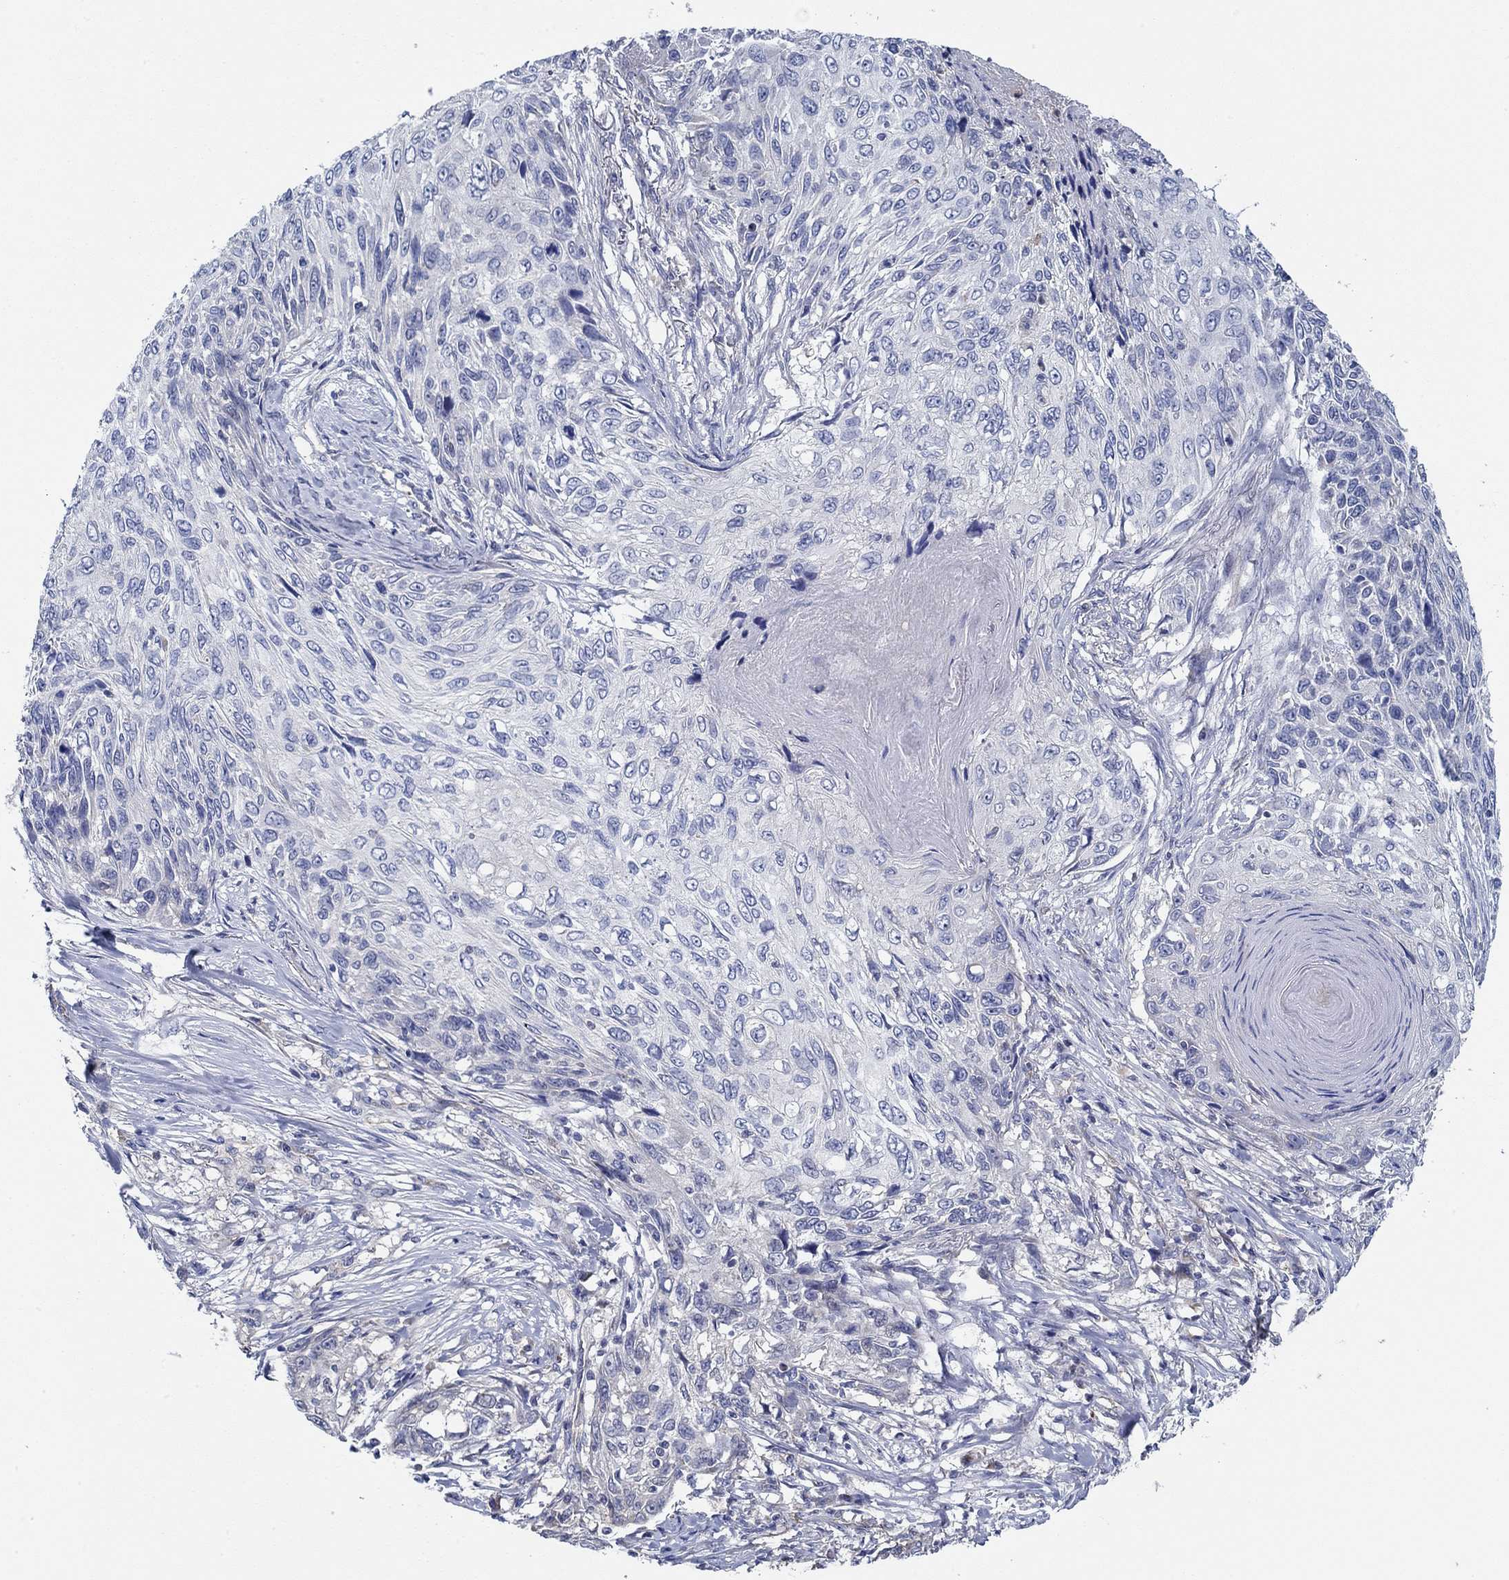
{"staining": {"intensity": "negative", "quantity": "none", "location": "none"}, "tissue": "skin cancer", "cell_type": "Tumor cells", "image_type": "cancer", "snomed": [{"axis": "morphology", "description": "Squamous cell carcinoma, NOS"}, {"axis": "topography", "description": "Skin"}], "caption": "Immunohistochemical staining of human skin cancer (squamous cell carcinoma) demonstrates no significant positivity in tumor cells.", "gene": "CFAP61", "patient": {"sex": "male", "age": 92}}